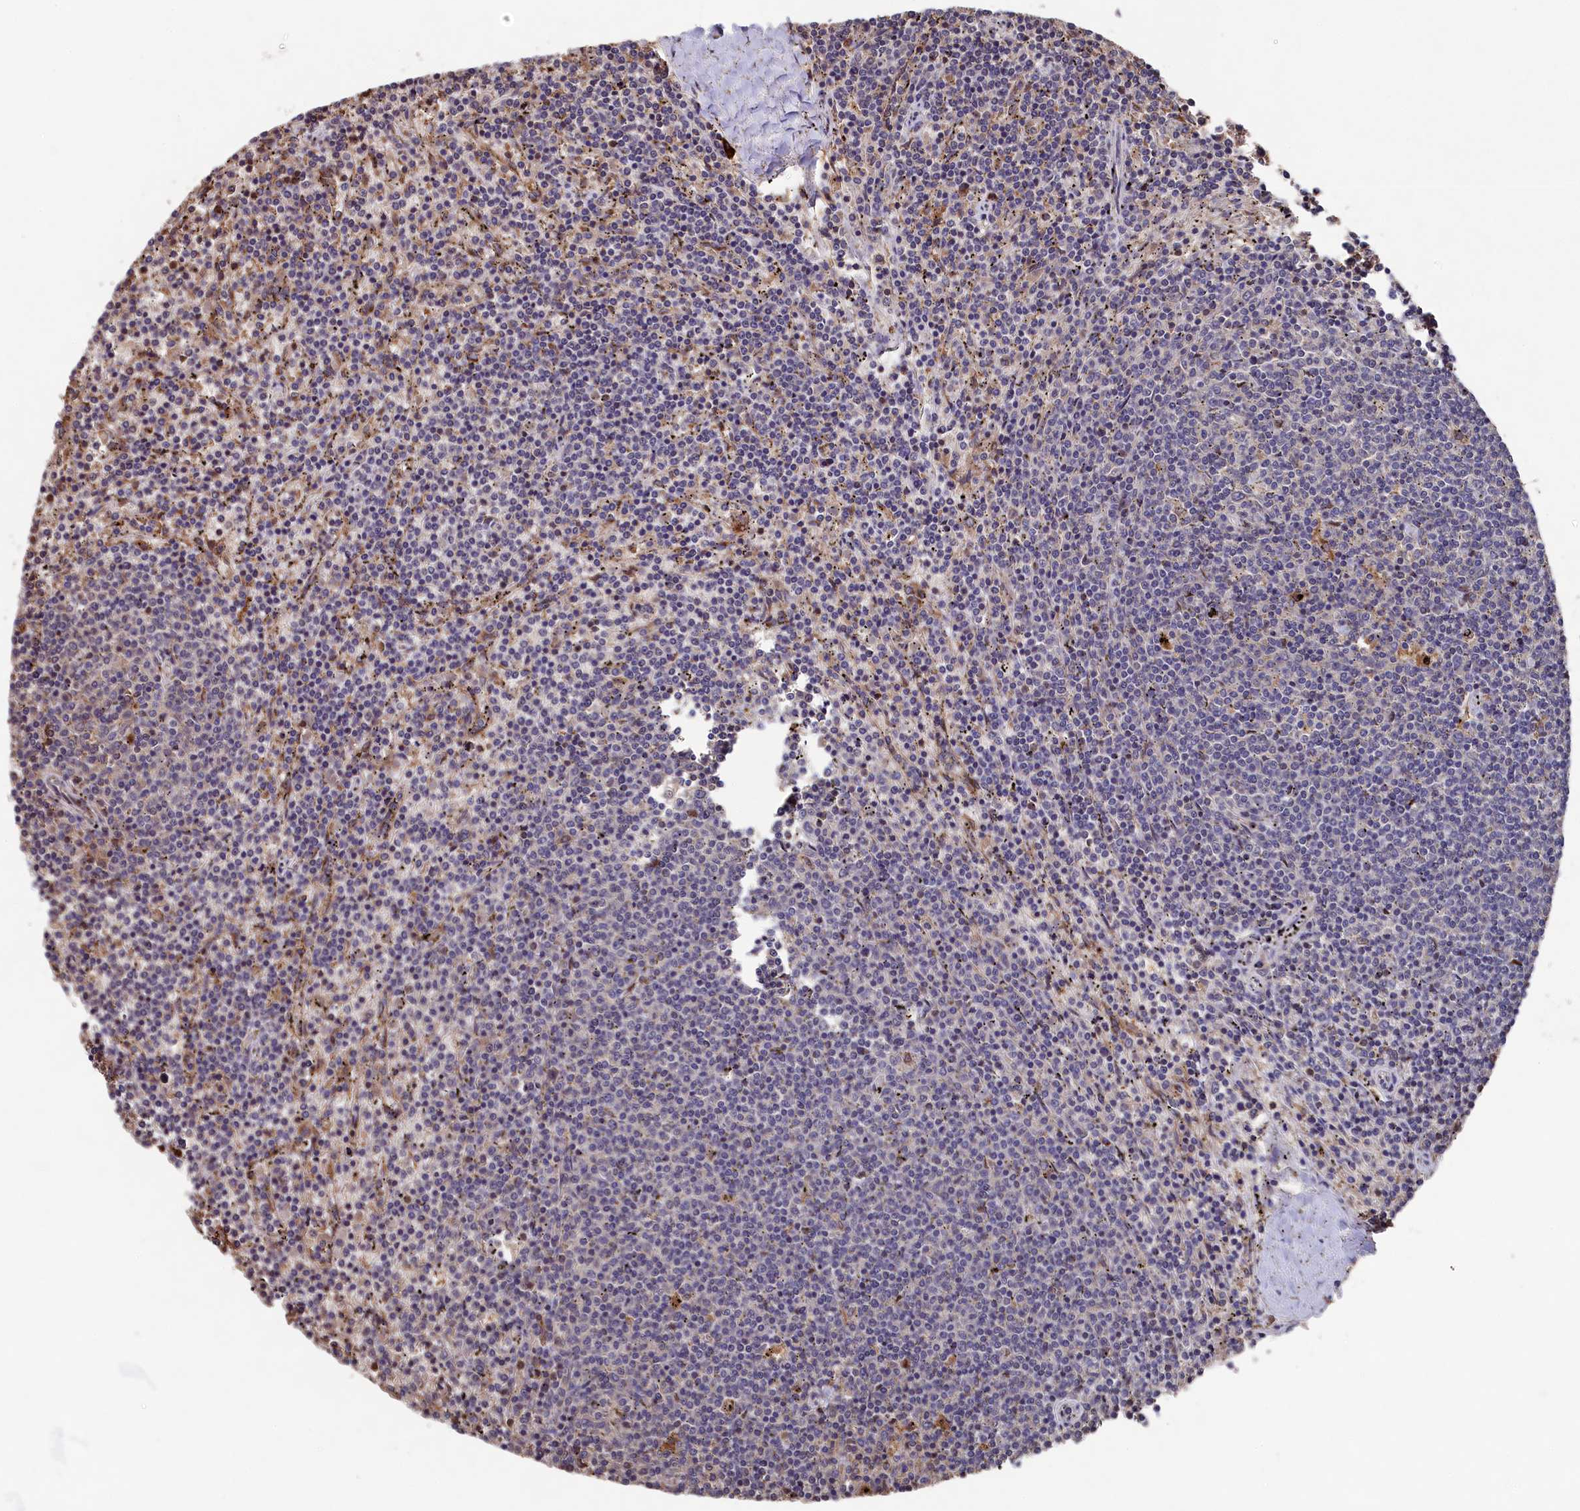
{"staining": {"intensity": "negative", "quantity": "none", "location": "none"}, "tissue": "lymphoma", "cell_type": "Tumor cells", "image_type": "cancer", "snomed": [{"axis": "morphology", "description": "Malignant lymphoma, non-Hodgkin's type, Low grade"}, {"axis": "topography", "description": "Spleen"}], "caption": "DAB (3,3'-diaminobenzidine) immunohistochemical staining of human lymphoma reveals no significant staining in tumor cells.", "gene": "NAA60", "patient": {"sex": "female", "age": 50}}